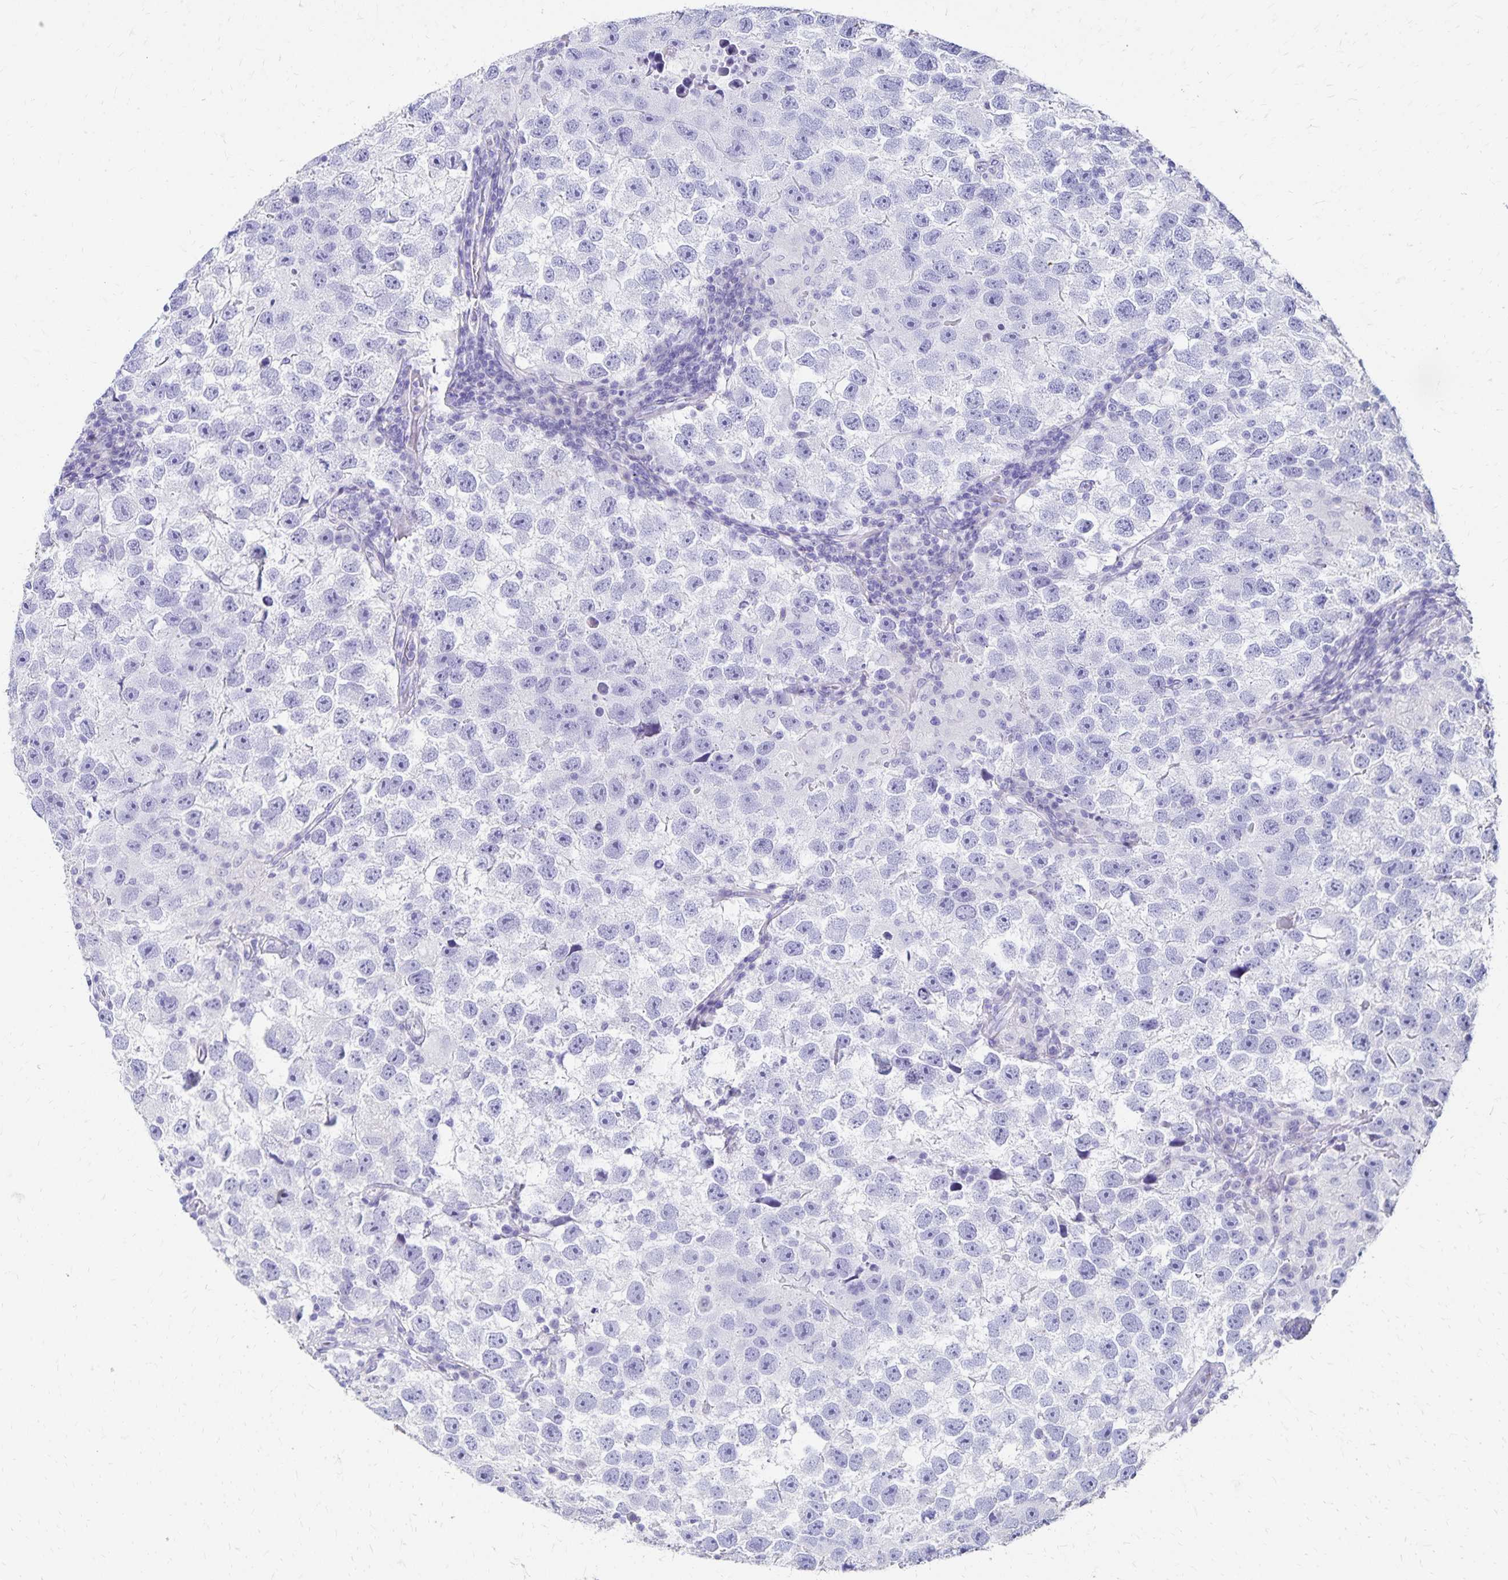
{"staining": {"intensity": "negative", "quantity": "none", "location": "none"}, "tissue": "testis cancer", "cell_type": "Tumor cells", "image_type": "cancer", "snomed": [{"axis": "morphology", "description": "Seminoma, NOS"}, {"axis": "topography", "description": "Testis"}], "caption": "Seminoma (testis) was stained to show a protein in brown. There is no significant staining in tumor cells.", "gene": "DYNLT4", "patient": {"sex": "male", "age": 26}}